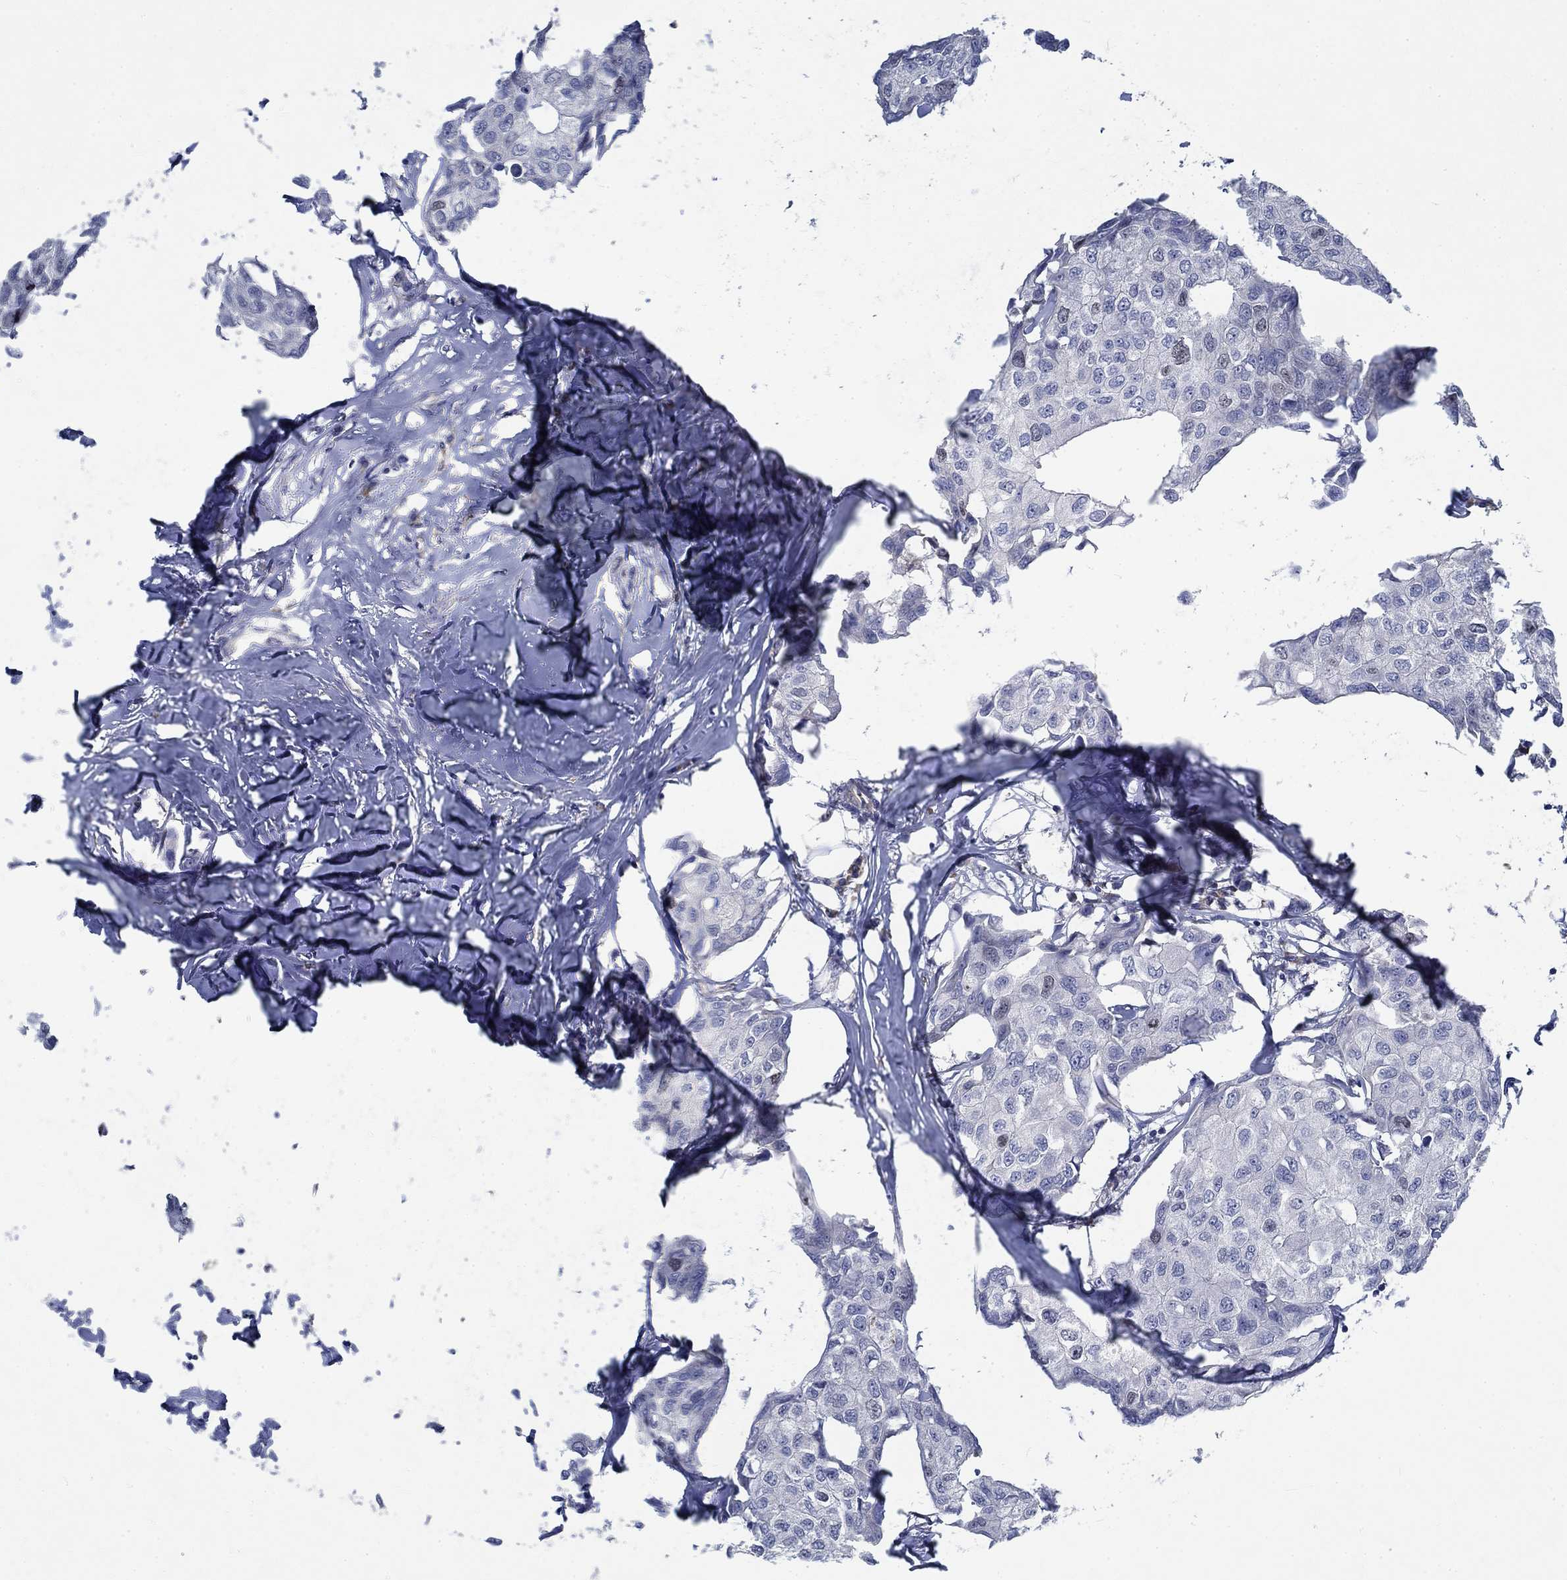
{"staining": {"intensity": "negative", "quantity": "none", "location": "none"}, "tissue": "breast cancer", "cell_type": "Tumor cells", "image_type": "cancer", "snomed": [{"axis": "morphology", "description": "Duct carcinoma"}, {"axis": "topography", "description": "Breast"}], "caption": "High magnification brightfield microscopy of intraductal carcinoma (breast) stained with DAB (3,3'-diaminobenzidine) (brown) and counterstained with hematoxylin (blue): tumor cells show no significant expression.", "gene": "MMP24", "patient": {"sex": "female", "age": 80}}